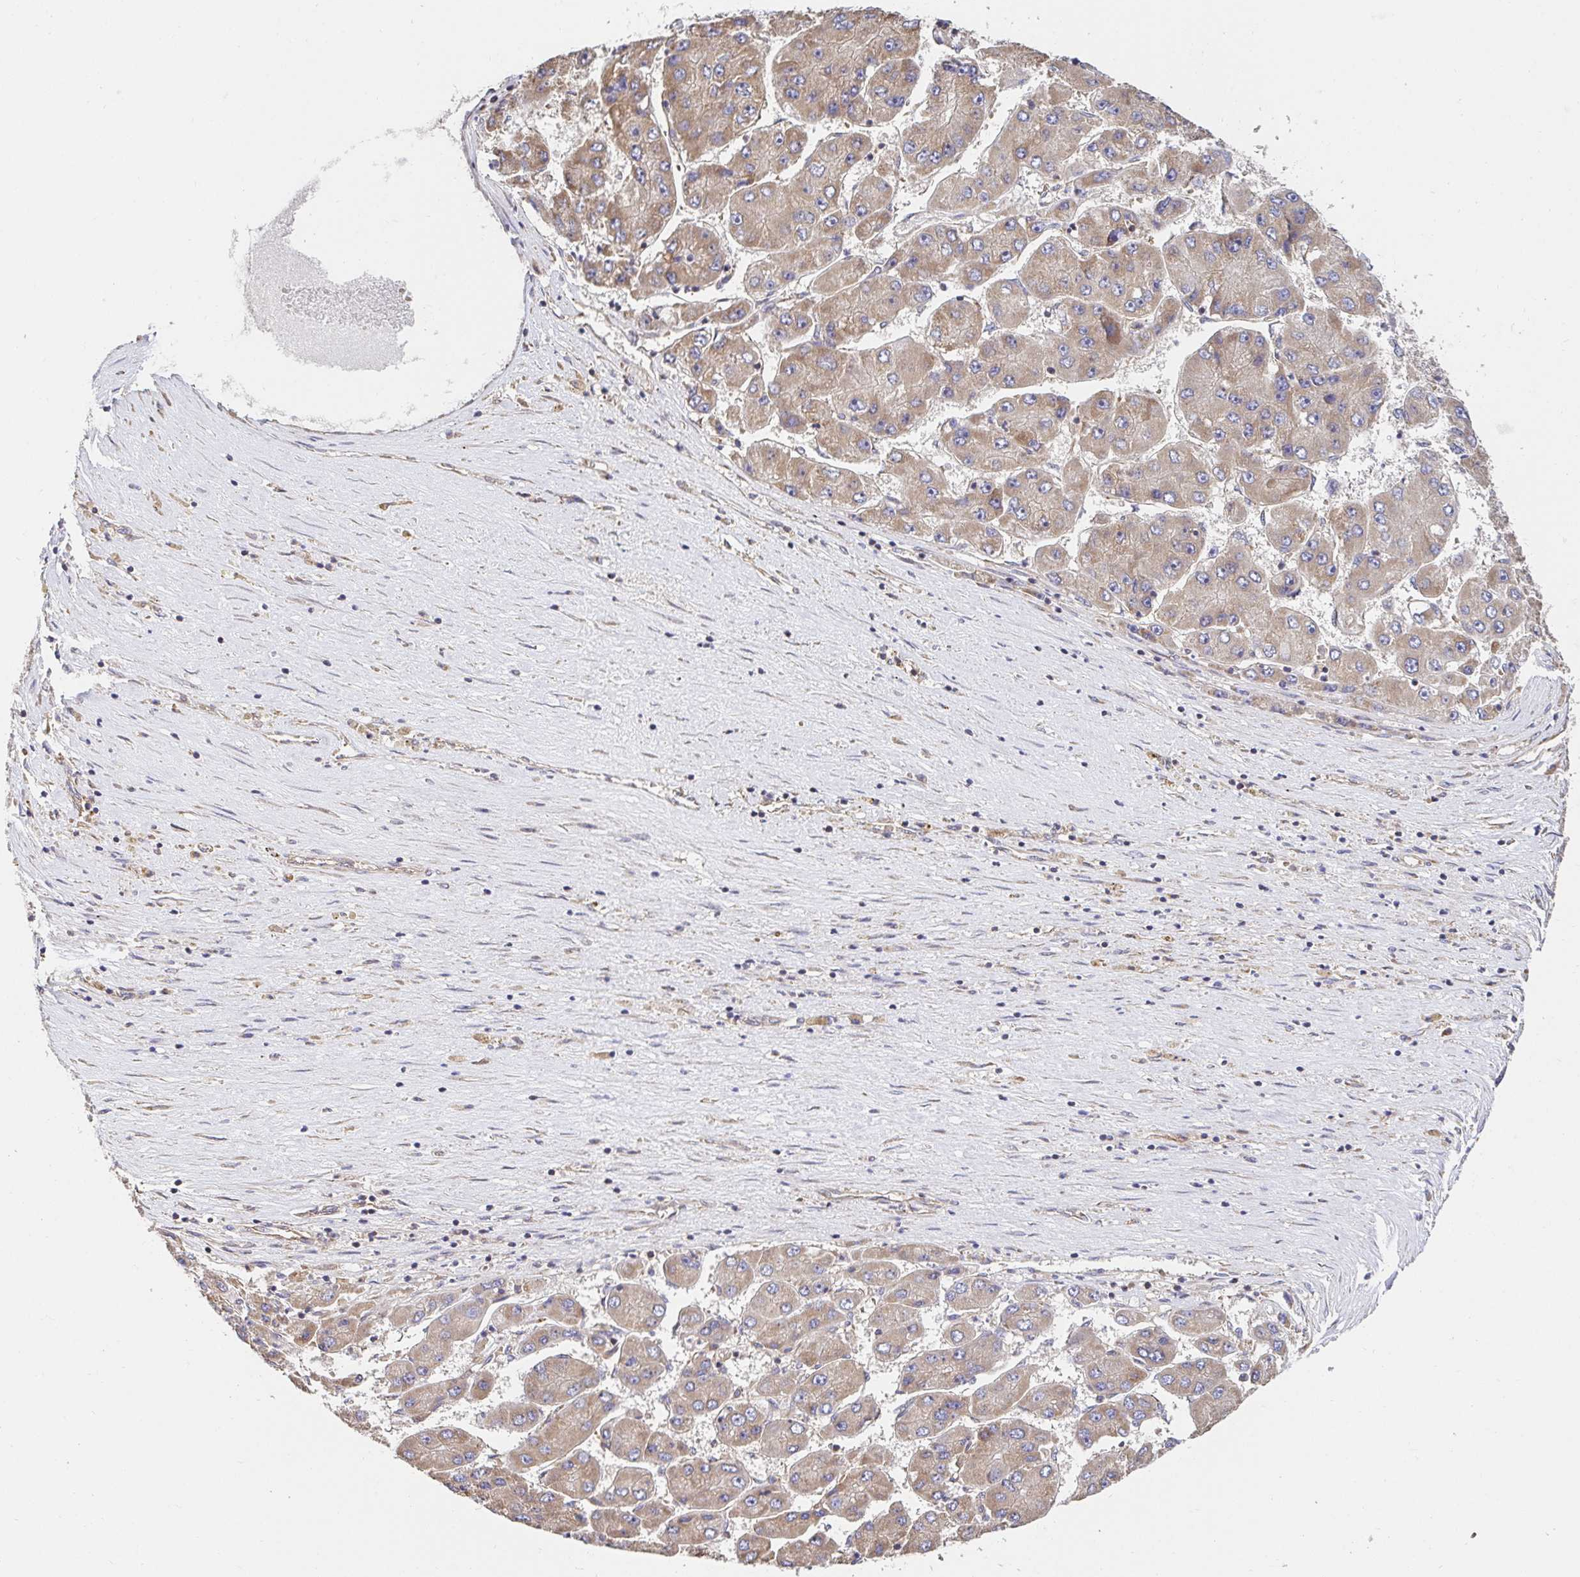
{"staining": {"intensity": "weak", "quantity": ">75%", "location": "cytoplasmic/membranous"}, "tissue": "liver cancer", "cell_type": "Tumor cells", "image_type": "cancer", "snomed": [{"axis": "morphology", "description": "Carcinoma, Hepatocellular, NOS"}, {"axis": "topography", "description": "Liver"}], "caption": "This image exhibits liver hepatocellular carcinoma stained with IHC to label a protein in brown. The cytoplasmic/membranous of tumor cells show weak positivity for the protein. Nuclei are counter-stained blue.", "gene": "APBB1", "patient": {"sex": "female", "age": 61}}